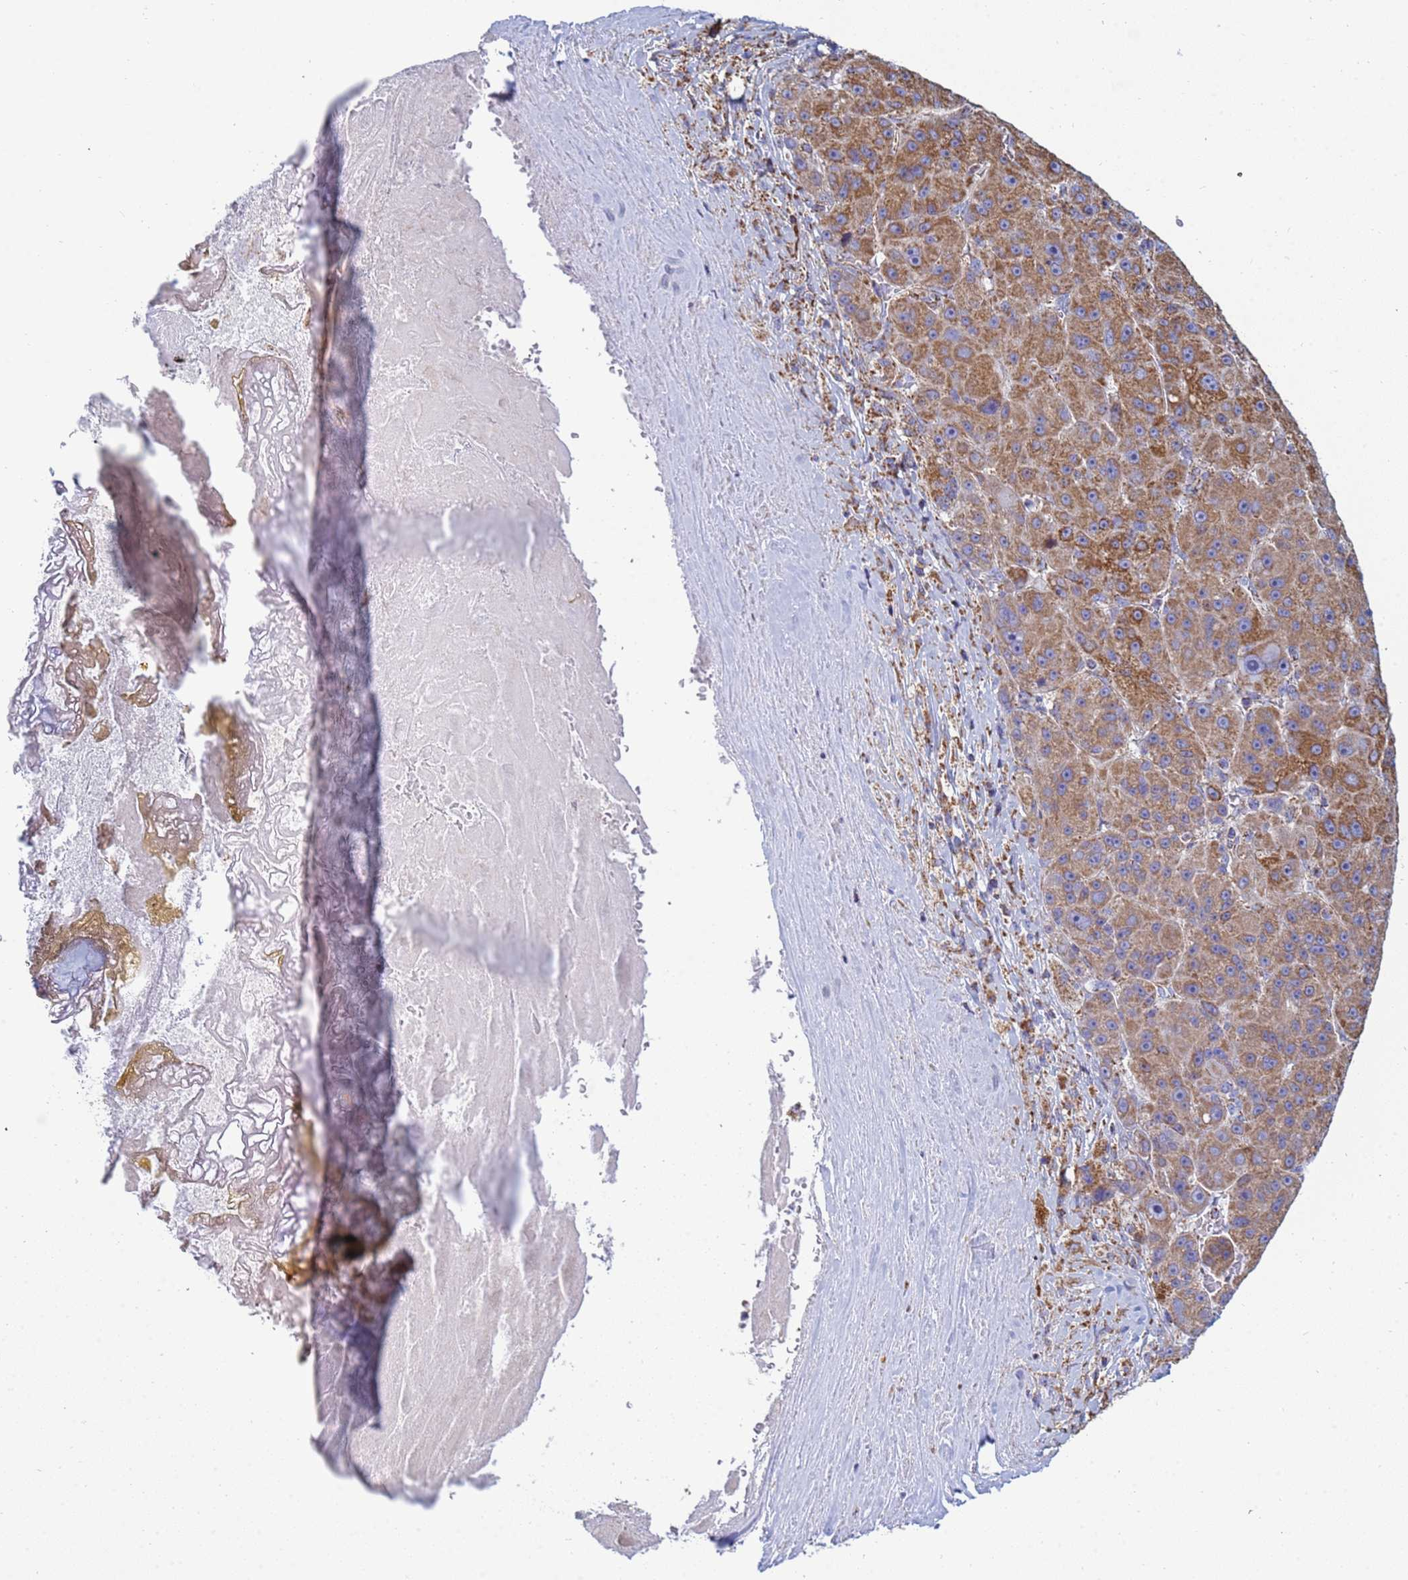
{"staining": {"intensity": "moderate", "quantity": ">75%", "location": "cytoplasmic/membranous"}, "tissue": "liver cancer", "cell_type": "Tumor cells", "image_type": "cancer", "snomed": [{"axis": "morphology", "description": "Carcinoma, Hepatocellular, NOS"}, {"axis": "topography", "description": "Liver"}], "caption": "An image of human liver cancer stained for a protein demonstrates moderate cytoplasmic/membranous brown staining in tumor cells.", "gene": "COQ4", "patient": {"sex": "male", "age": 76}}